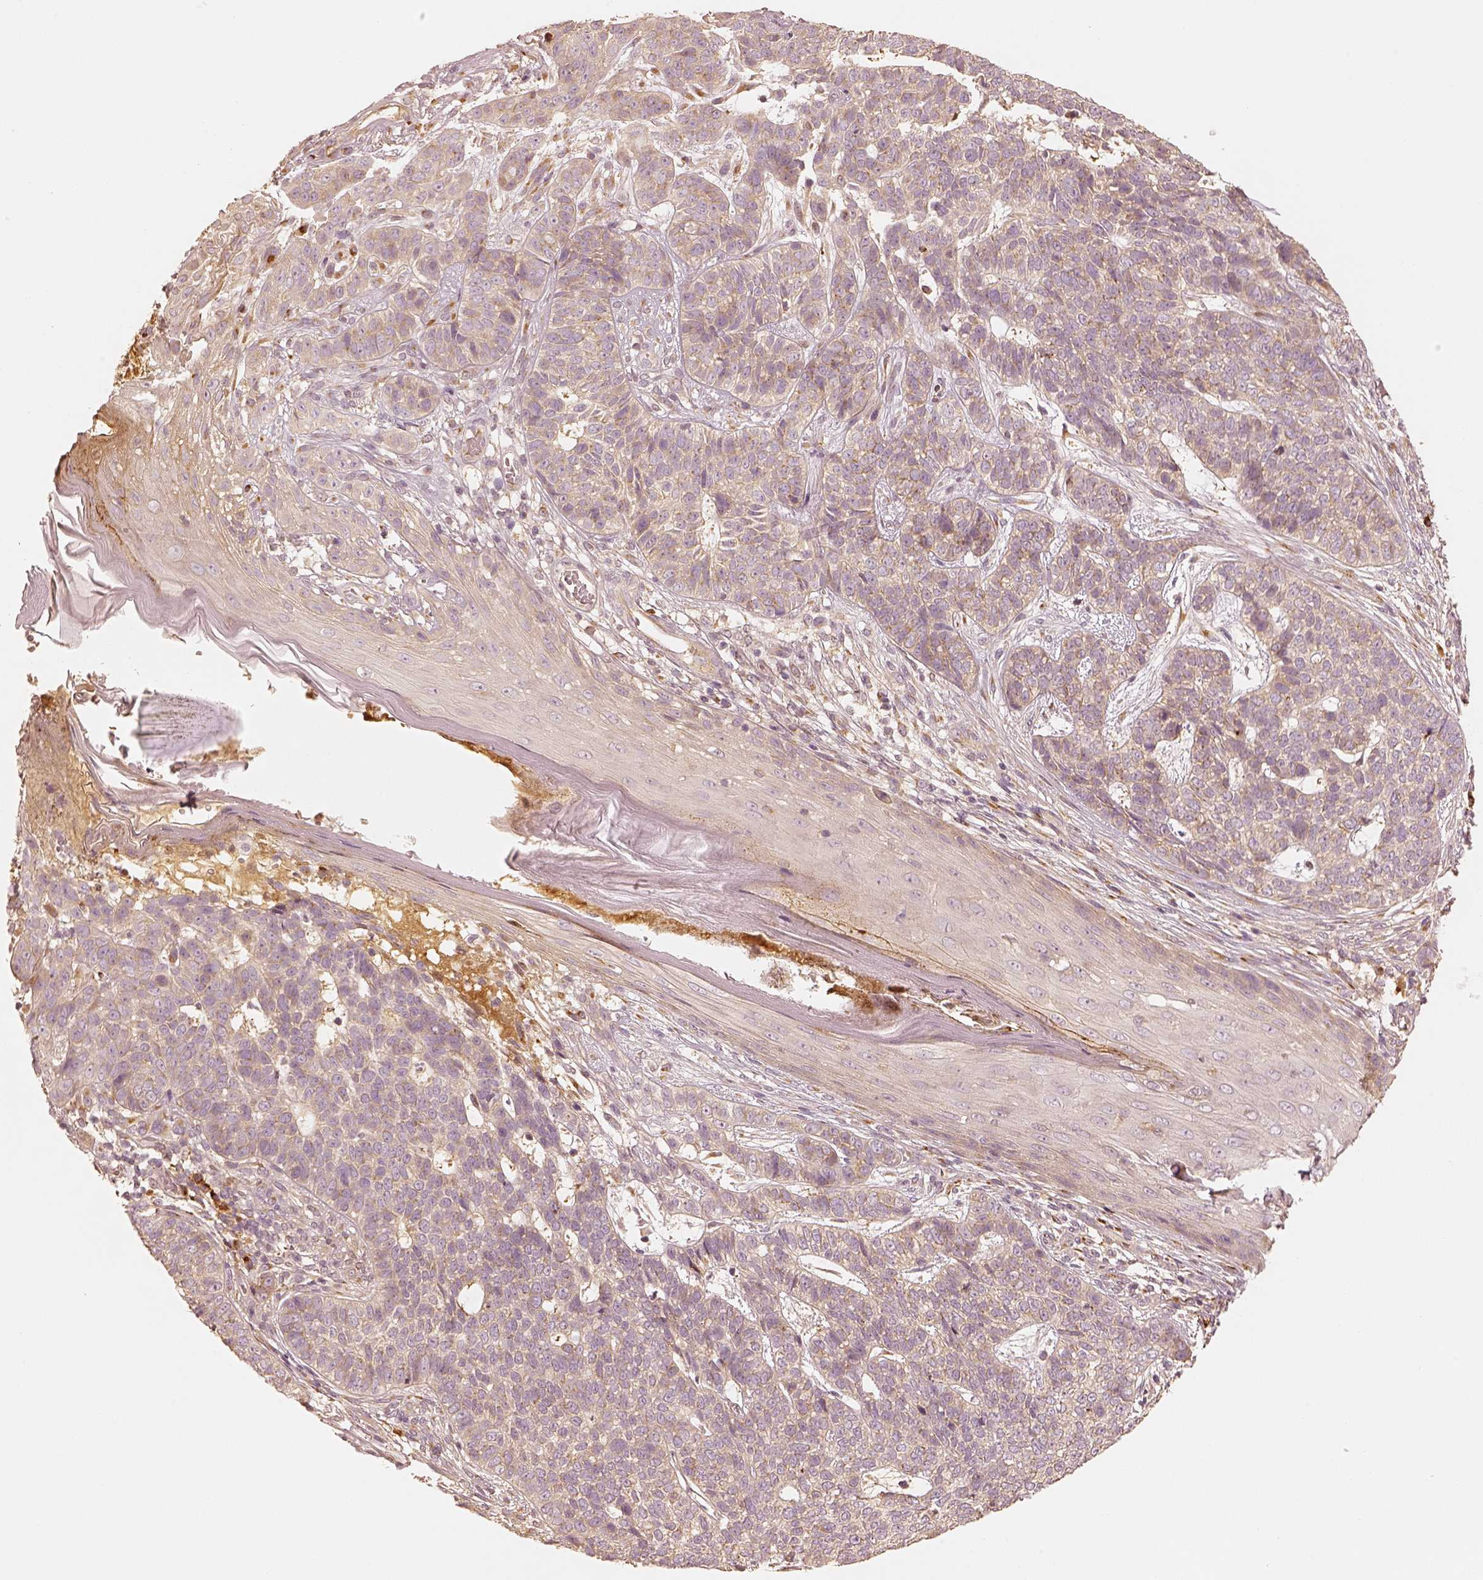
{"staining": {"intensity": "weak", "quantity": "<25%", "location": "cytoplasmic/membranous"}, "tissue": "skin cancer", "cell_type": "Tumor cells", "image_type": "cancer", "snomed": [{"axis": "morphology", "description": "Basal cell carcinoma"}, {"axis": "topography", "description": "Skin"}], "caption": "DAB (3,3'-diaminobenzidine) immunohistochemical staining of basal cell carcinoma (skin) exhibits no significant positivity in tumor cells.", "gene": "GORASP2", "patient": {"sex": "female", "age": 69}}